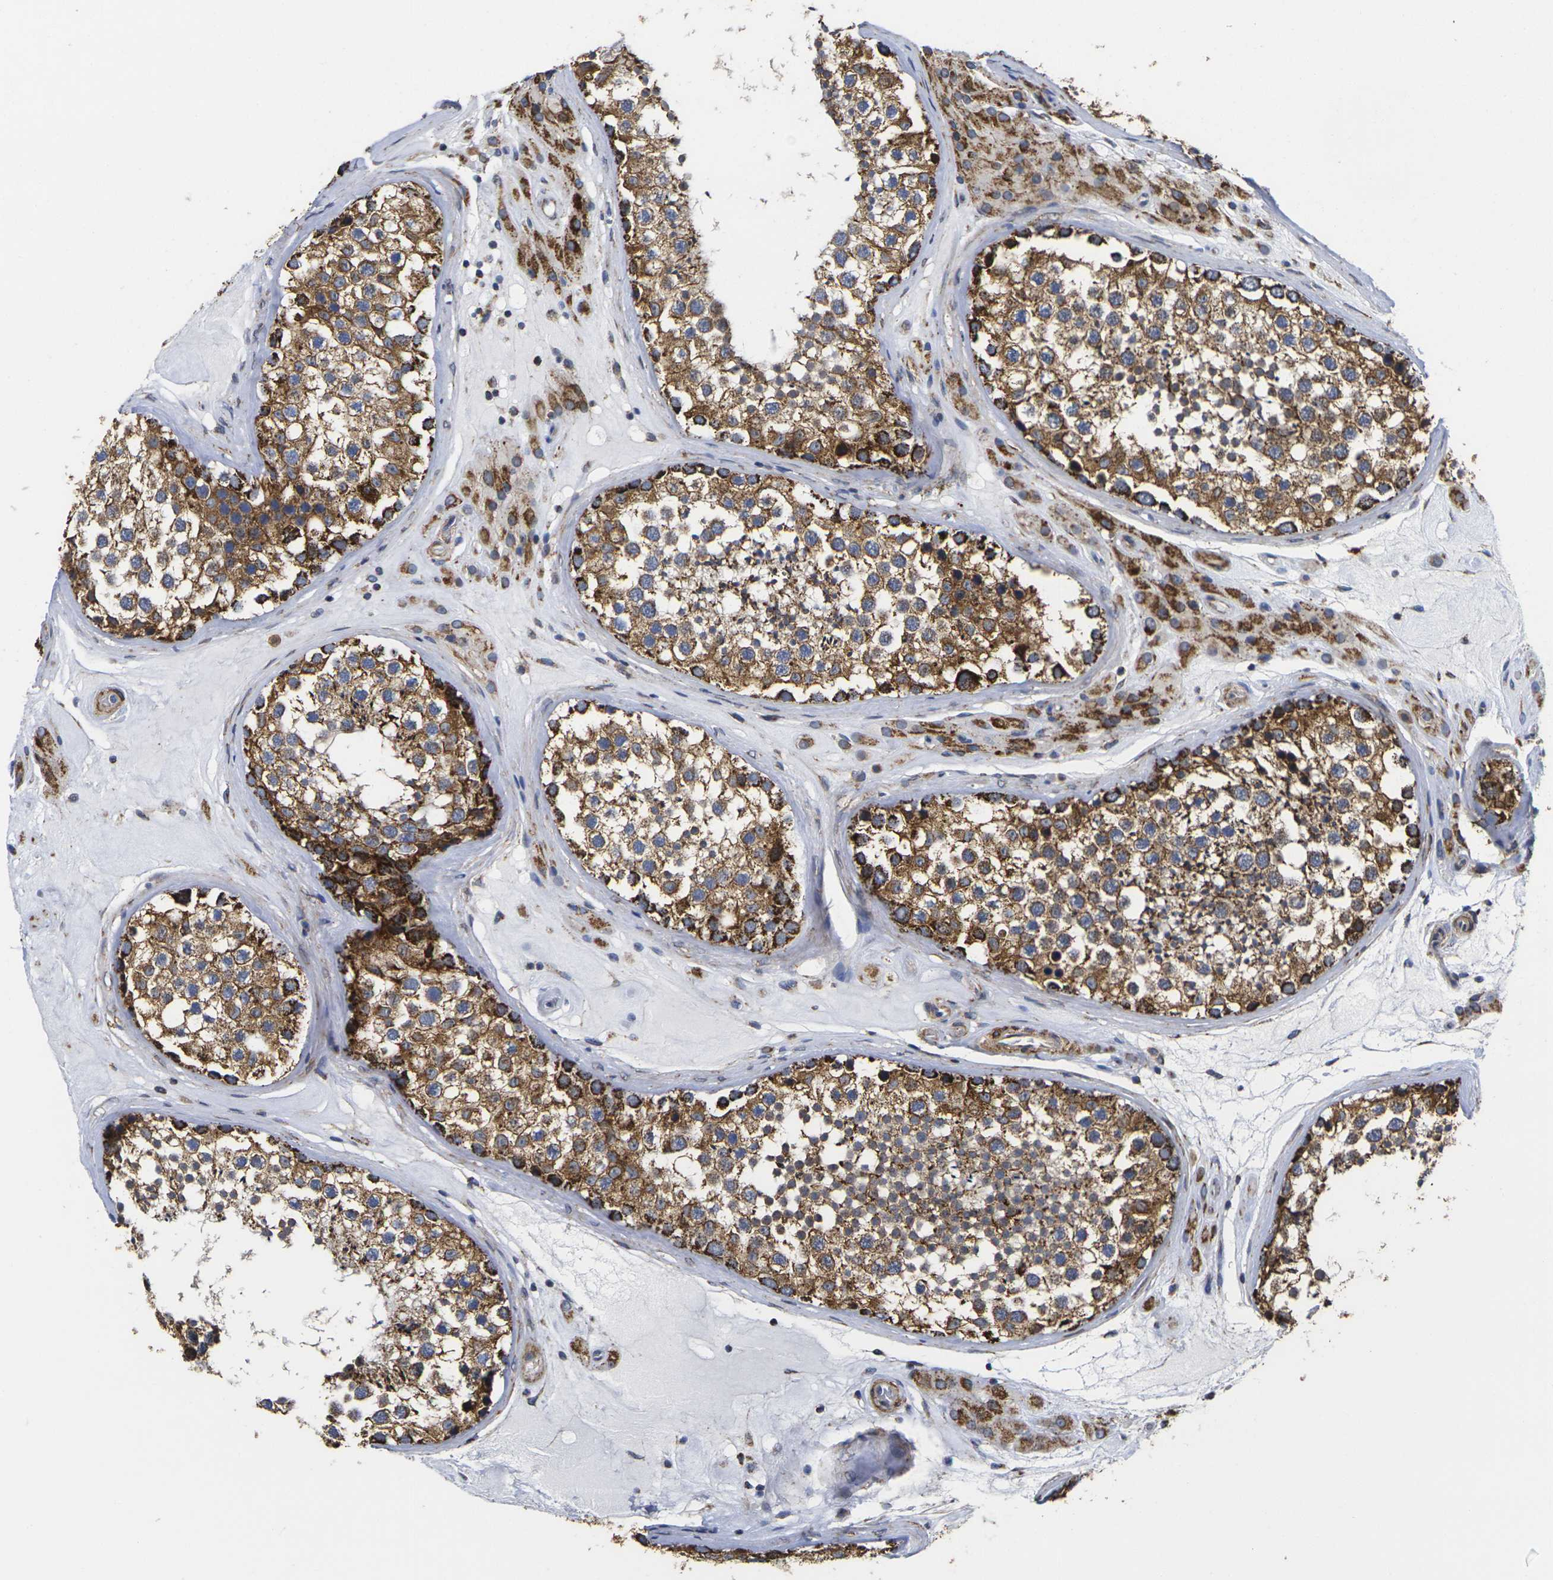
{"staining": {"intensity": "strong", "quantity": ">75%", "location": "cytoplasmic/membranous"}, "tissue": "testis", "cell_type": "Cells in seminiferous ducts", "image_type": "normal", "snomed": [{"axis": "morphology", "description": "Normal tissue, NOS"}, {"axis": "topography", "description": "Testis"}], "caption": "The histopathology image shows a brown stain indicating the presence of a protein in the cytoplasmic/membranous of cells in seminiferous ducts in testis. Ihc stains the protein of interest in brown and the nuclei are stained blue.", "gene": "P2RY11", "patient": {"sex": "male", "age": 46}}